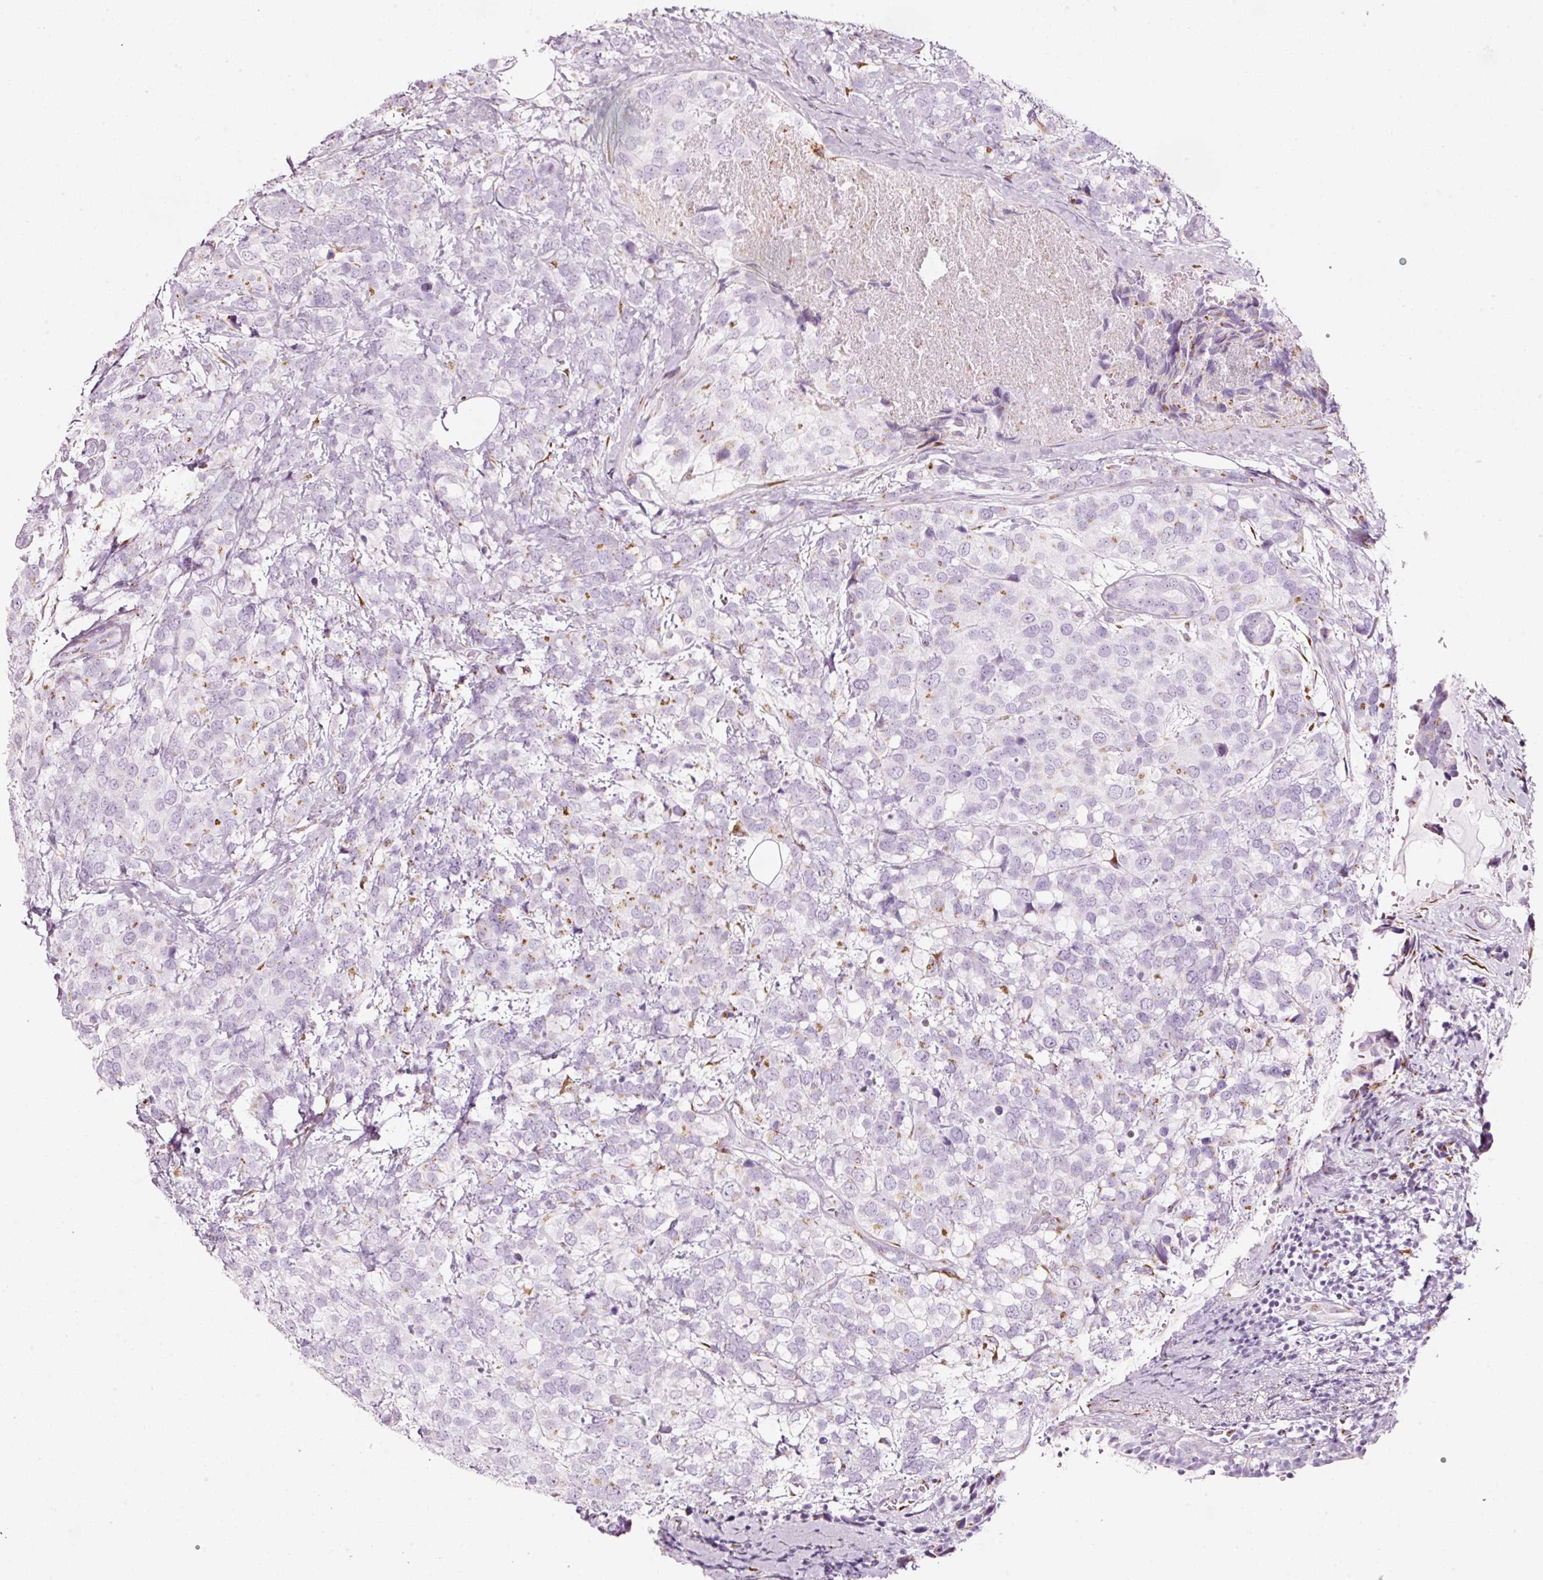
{"staining": {"intensity": "moderate", "quantity": "<25%", "location": "cytoplasmic/membranous"}, "tissue": "breast cancer", "cell_type": "Tumor cells", "image_type": "cancer", "snomed": [{"axis": "morphology", "description": "Lobular carcinoma"}, {"axis": "topography", "description": "Breast"}], "caption": "Immunohistochemistry of breast cancer displays low levels of moderate cytoplasmic/membranous expression in about <25% of tumor cells.", "gene": "SDF4", "patient": {"sex": "female", "age": 59}}